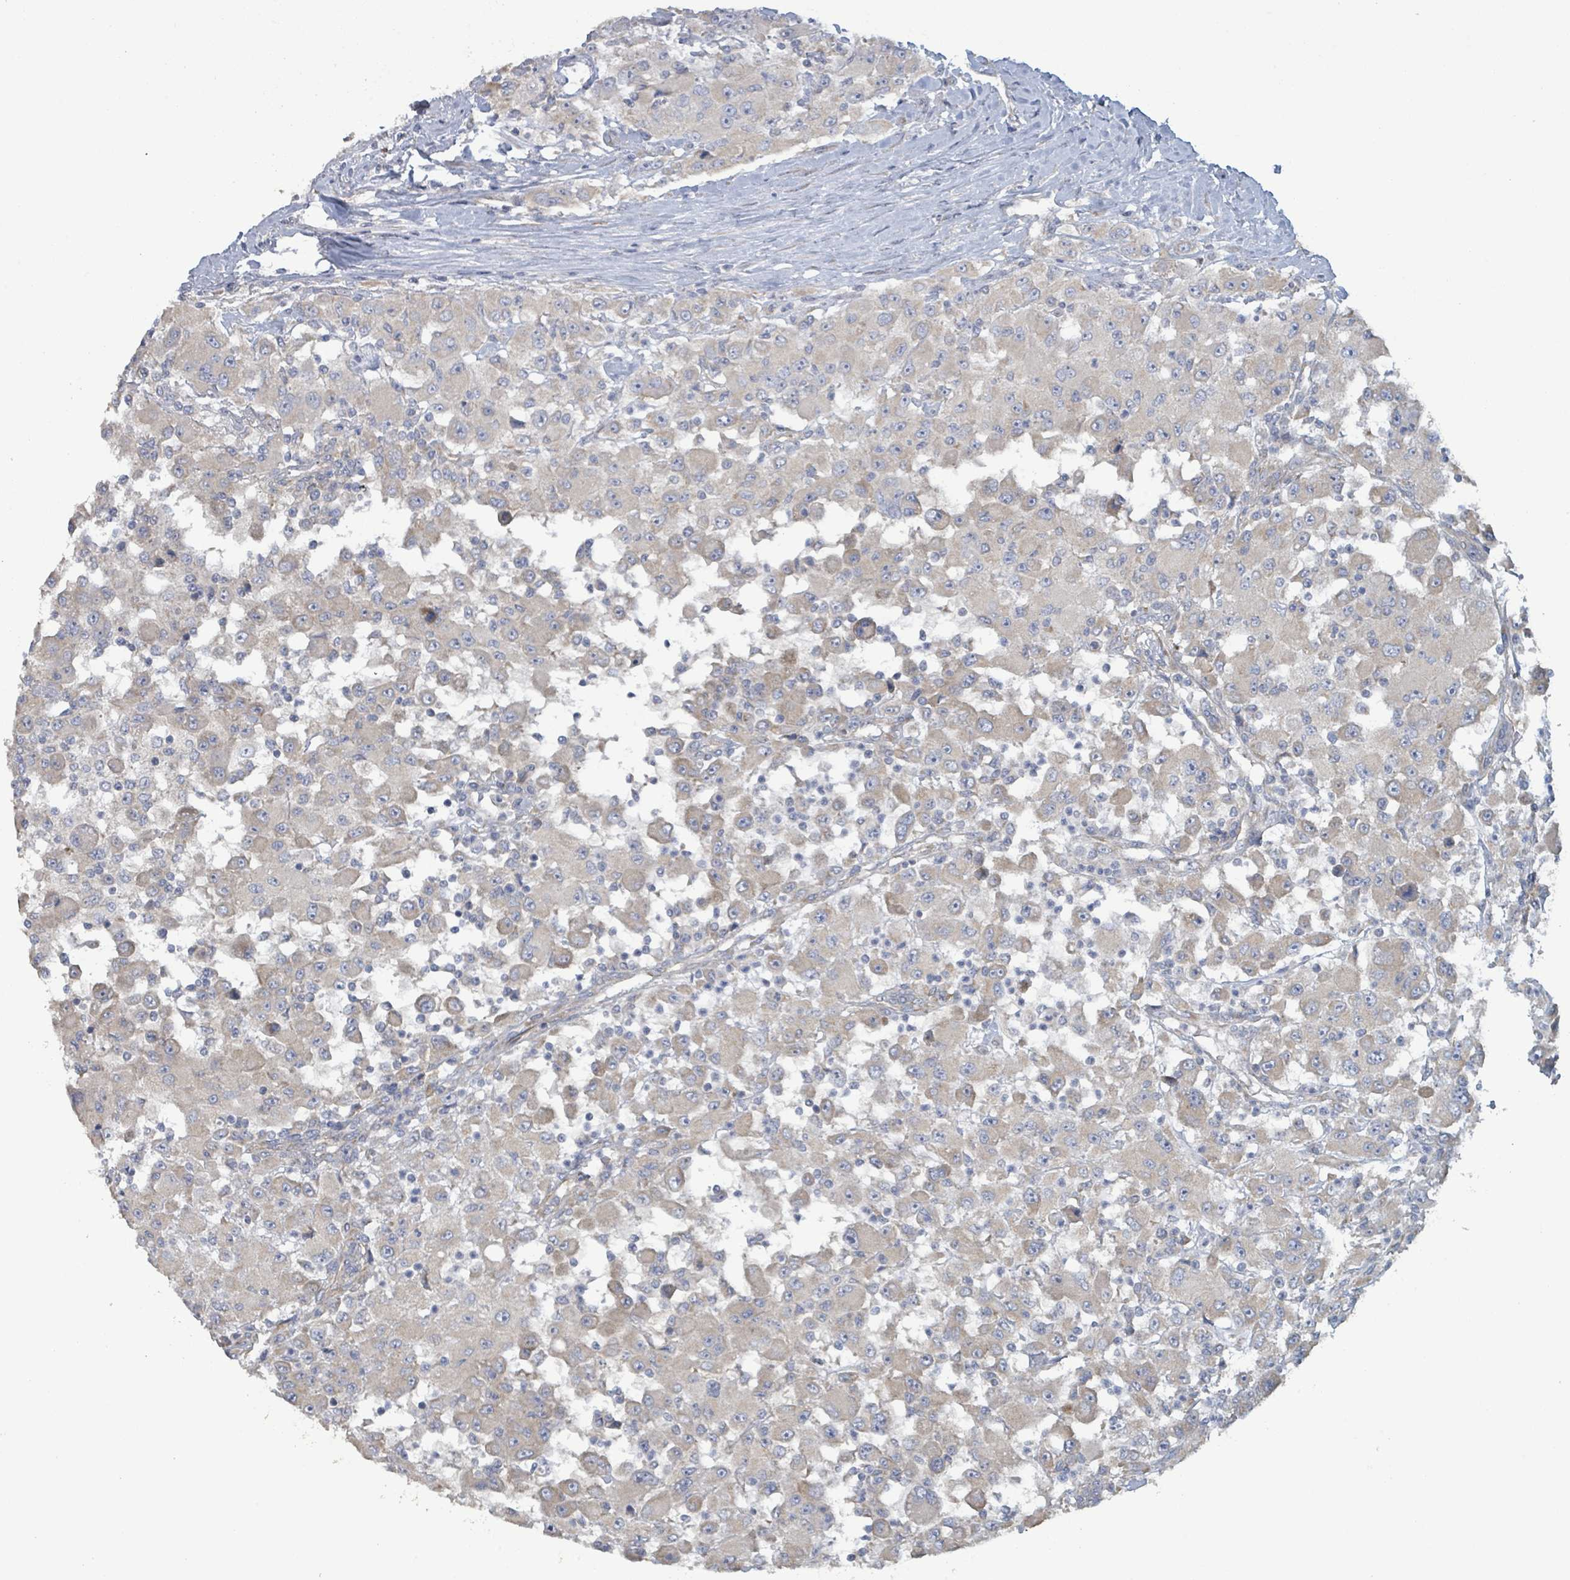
{"staining": {"intensity": "weak", "quantity": "<25%", "location": "cytoplasmic/membranous"}, "tissue": "renal cancer", "cell_type": "Tumor cells", "image_type": "cancer", "snomed": [{"axis": "morphology", "description": "Adenocarcinoma, NOS"}, {"axis": "topography", "description": "Kidney"}], "caption": "There is no significant staining in tumor cells of renal adenocarcinoma.", "gene": "RPL32", "patient": {"sex": "female", "age": 67}}